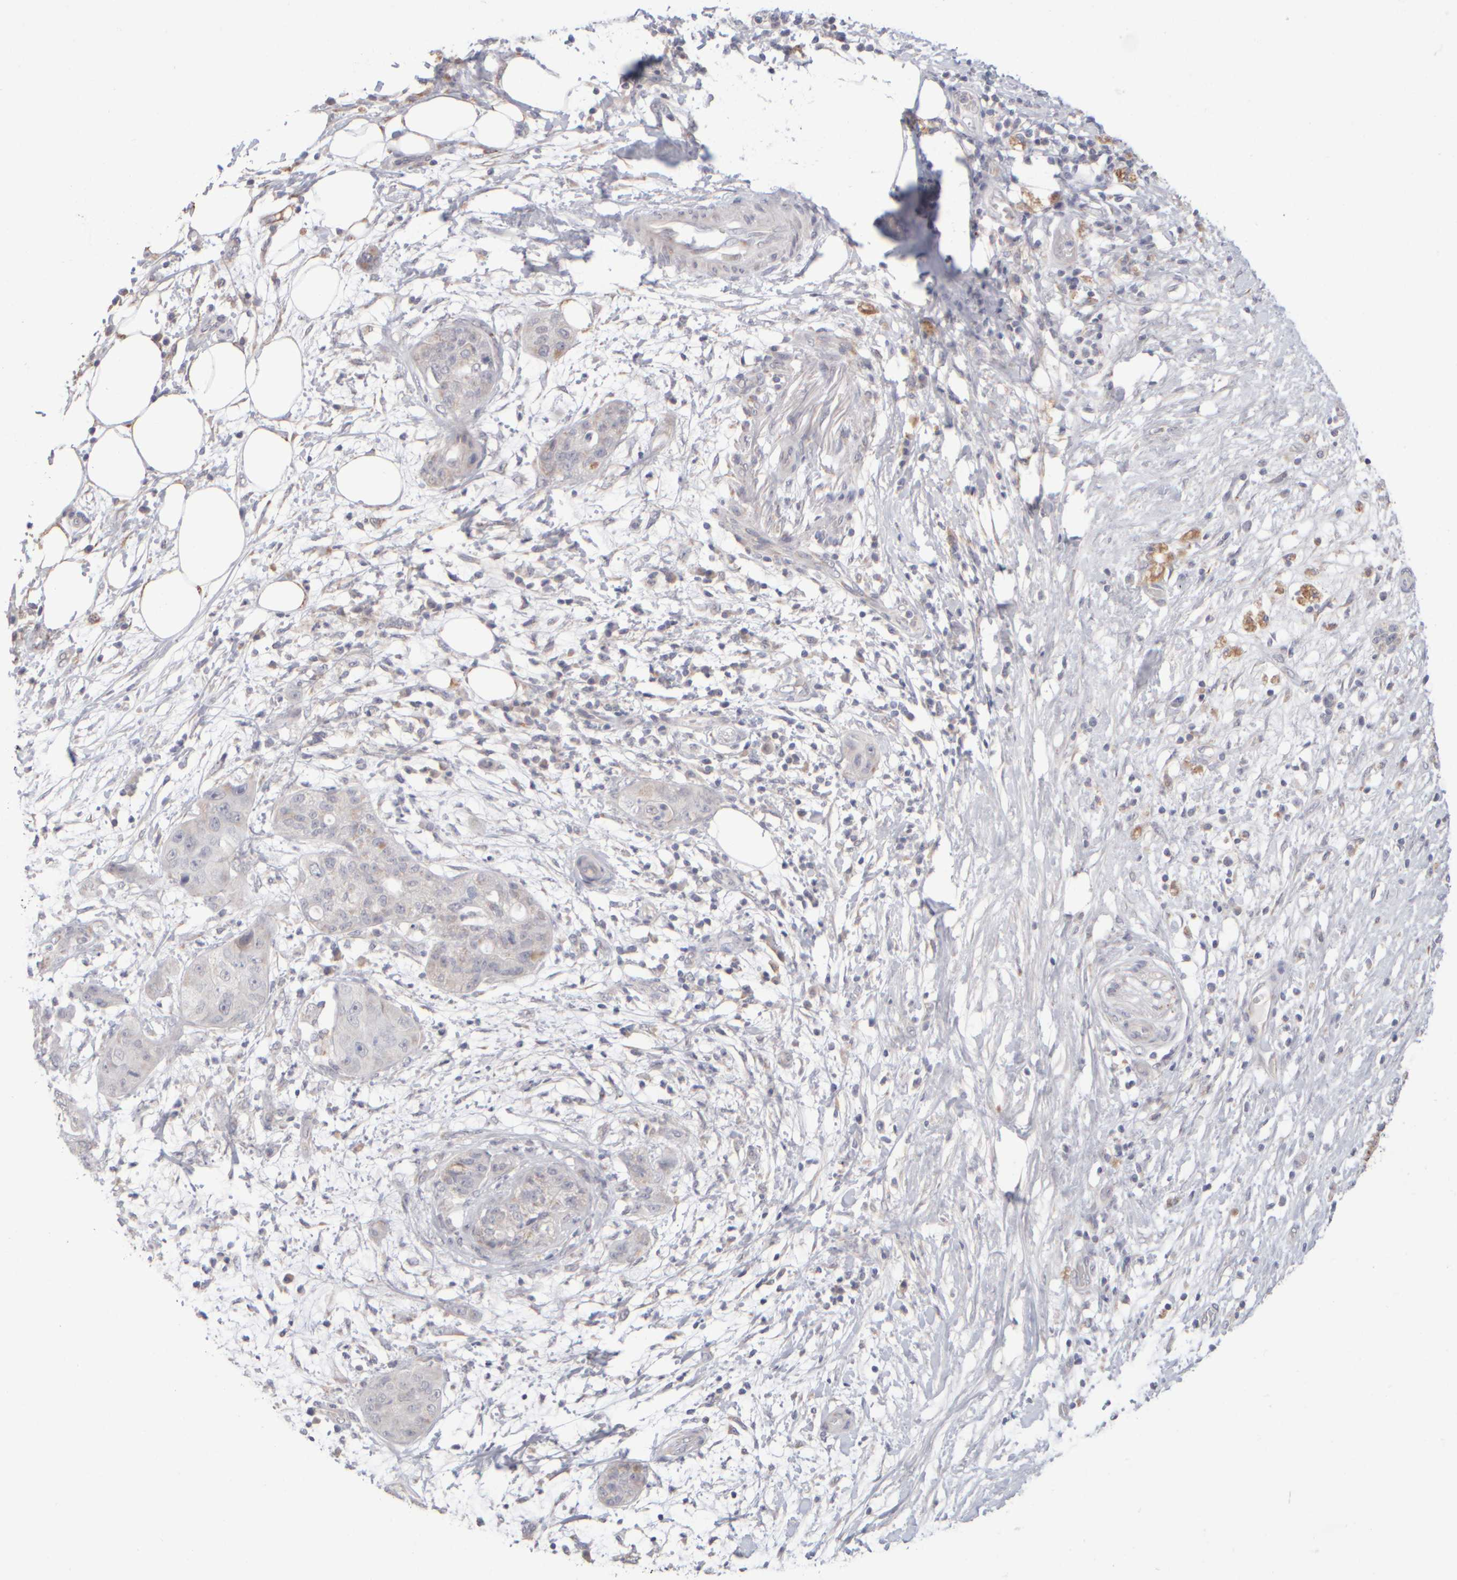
{"staining": {"intensity": "negative", "quantity": "none", "location": "none"}, "tissue": "pancreatic cancer", "cell_type": "Tumor cells", "image_type": "cancer", "snomed": [{"axis": "morphology", "description": "Adenocarcinoma, NOS"}, {"axis": "topography", "description": "Pancreas"}], "caption": "An image of human pancreatic adenocarcinoma is negative for staining in tumor cells.", "gene": "ZNF112", "patient": {"sex": "female", "age": 78}}